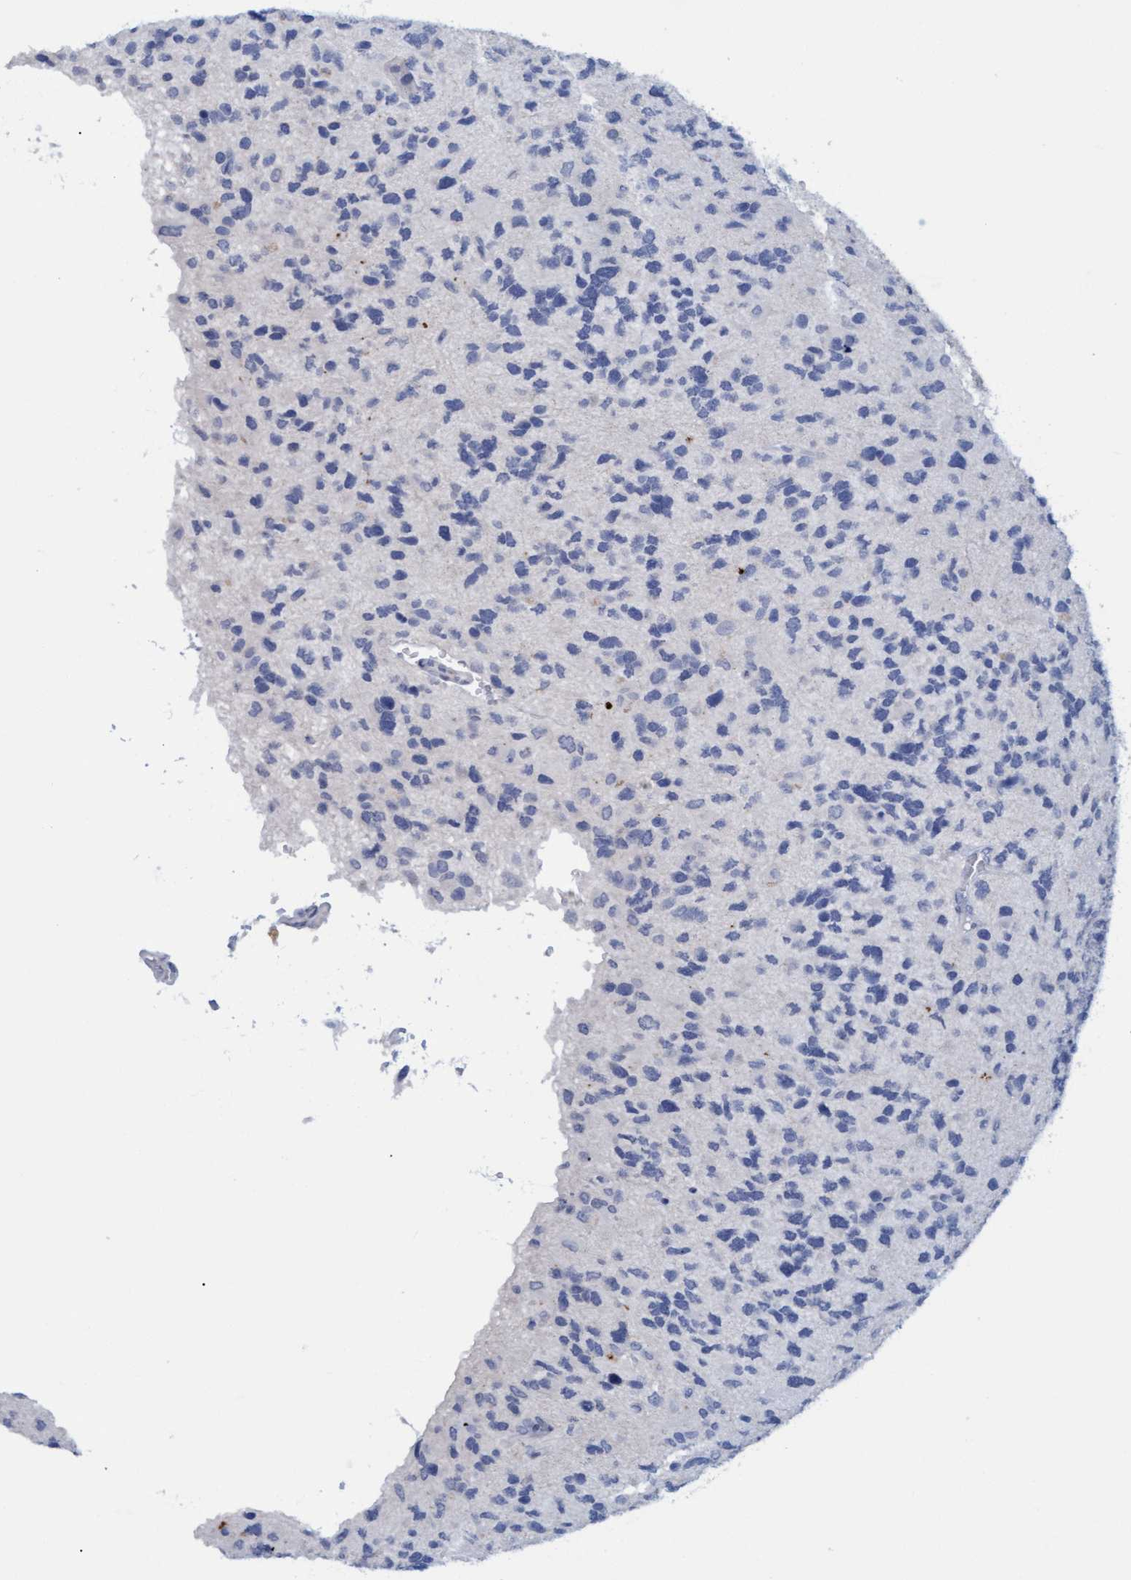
{"staining": {"intensity": "negative", "quantity": "none", "location": "none"}, "tissue": "glioma", "cell_type": "Tumor cells", "image_type": "cancer", "snomed": [{"axis": "morphology", "description": "Glioma, malignant, High grade"}, {"axis": "topography", "description": "Brain"}], "caption": "Tumor cells are negative for protein expression in human glioma.", "gene": "SSTR3", "patient": {"sex": "female", "age": 58}}